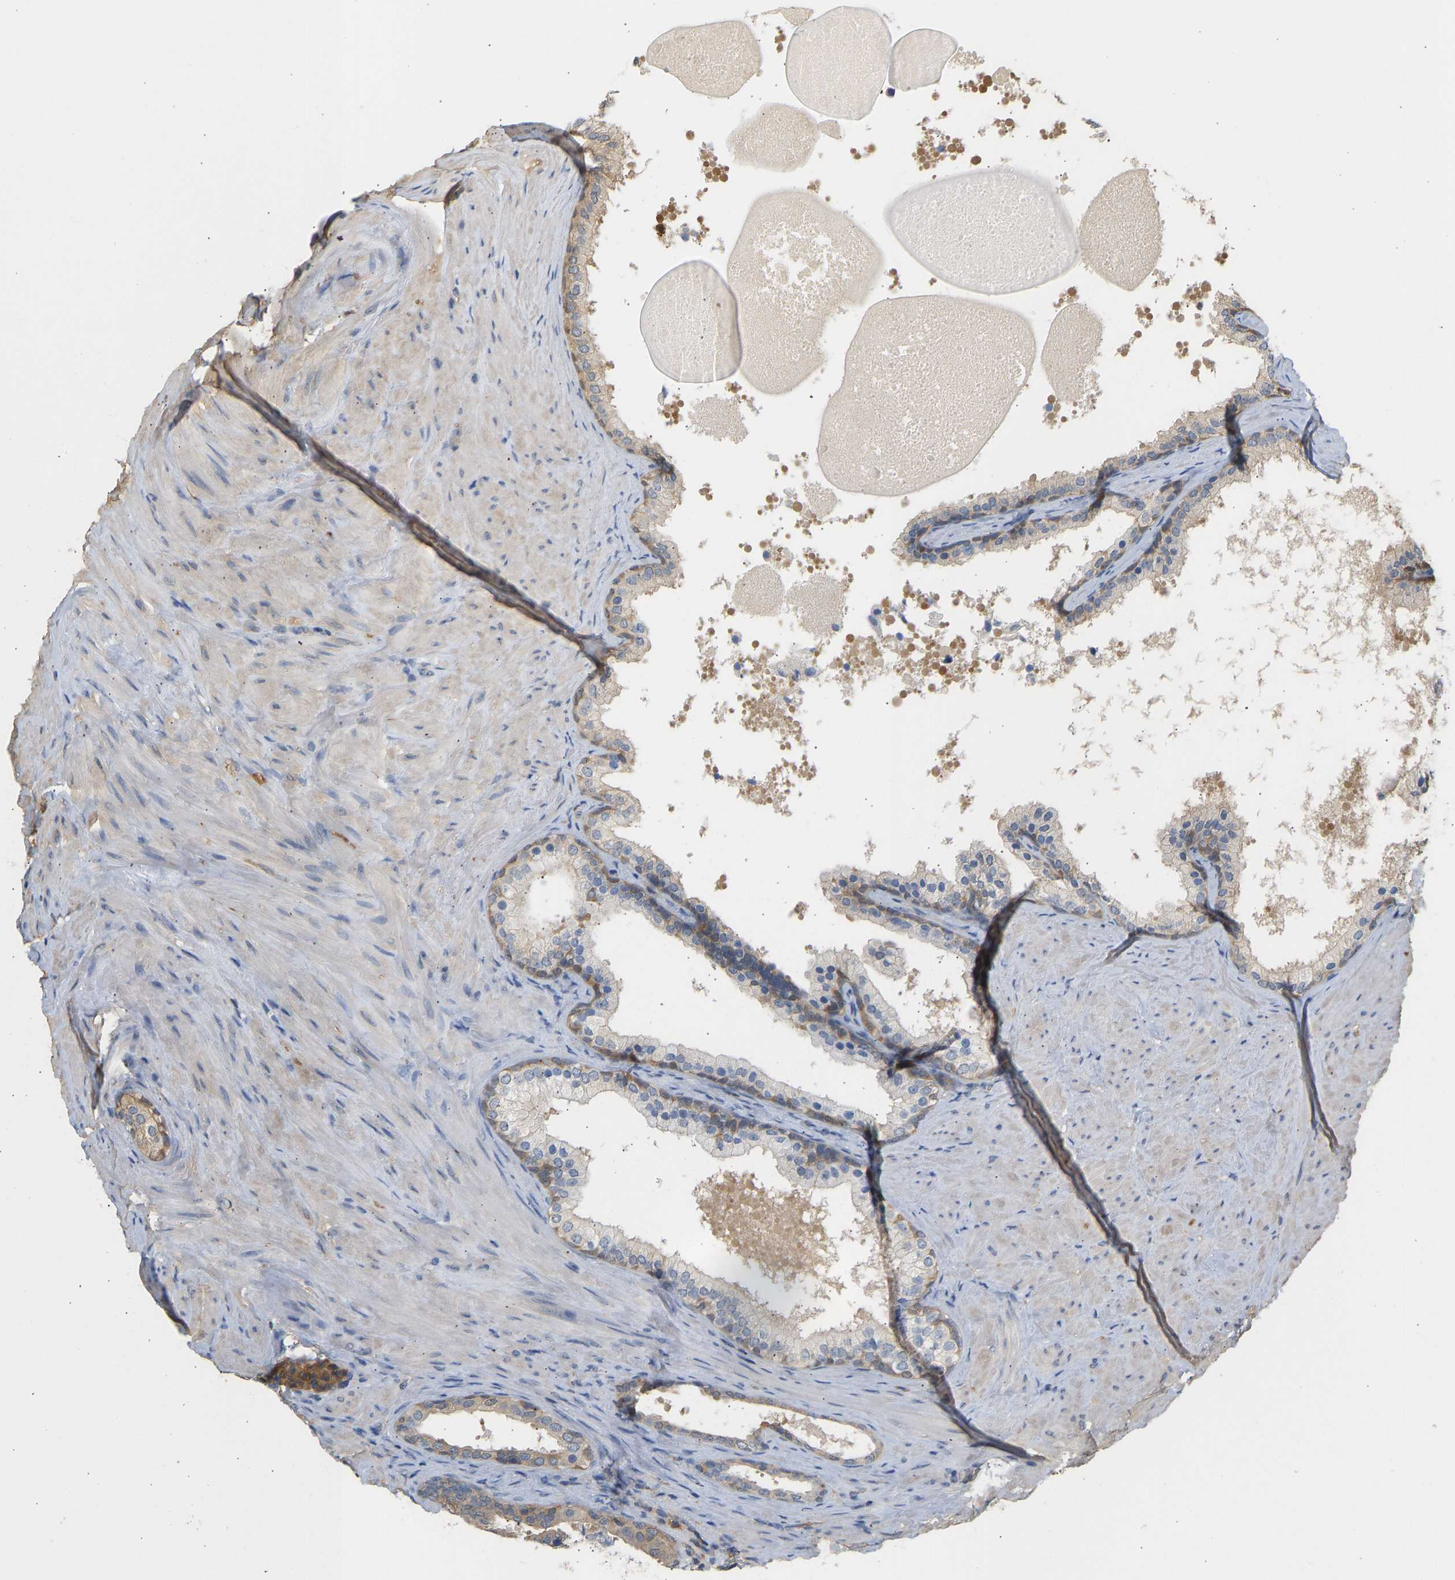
{"staining": {"intensity": "moderate", "quantity": "25%-75%", "location": "cytoplasmic/membranous"}, "tissue": "prostate cancer", "cell_type": "Tumor cells", "image_type": "cancer", "snomed": [{"axis": "morphology", "description": "Adenocarcinoma, Low grade"}, {"axis": "topography", "description": "Prostate"}], "caption": "This photomicrograph exhibits prostate cancer (adenocarcinoma (low-grade)) stained with immunohistochemistry (IHC) to label a protein in brown. The cytoplasmic/membranous of tumor cells show moderate positivity for the protein. Nuclei are counter-stained blue.", "gene": "ENO1", "patient": {"sex": "male", "age": 69}}